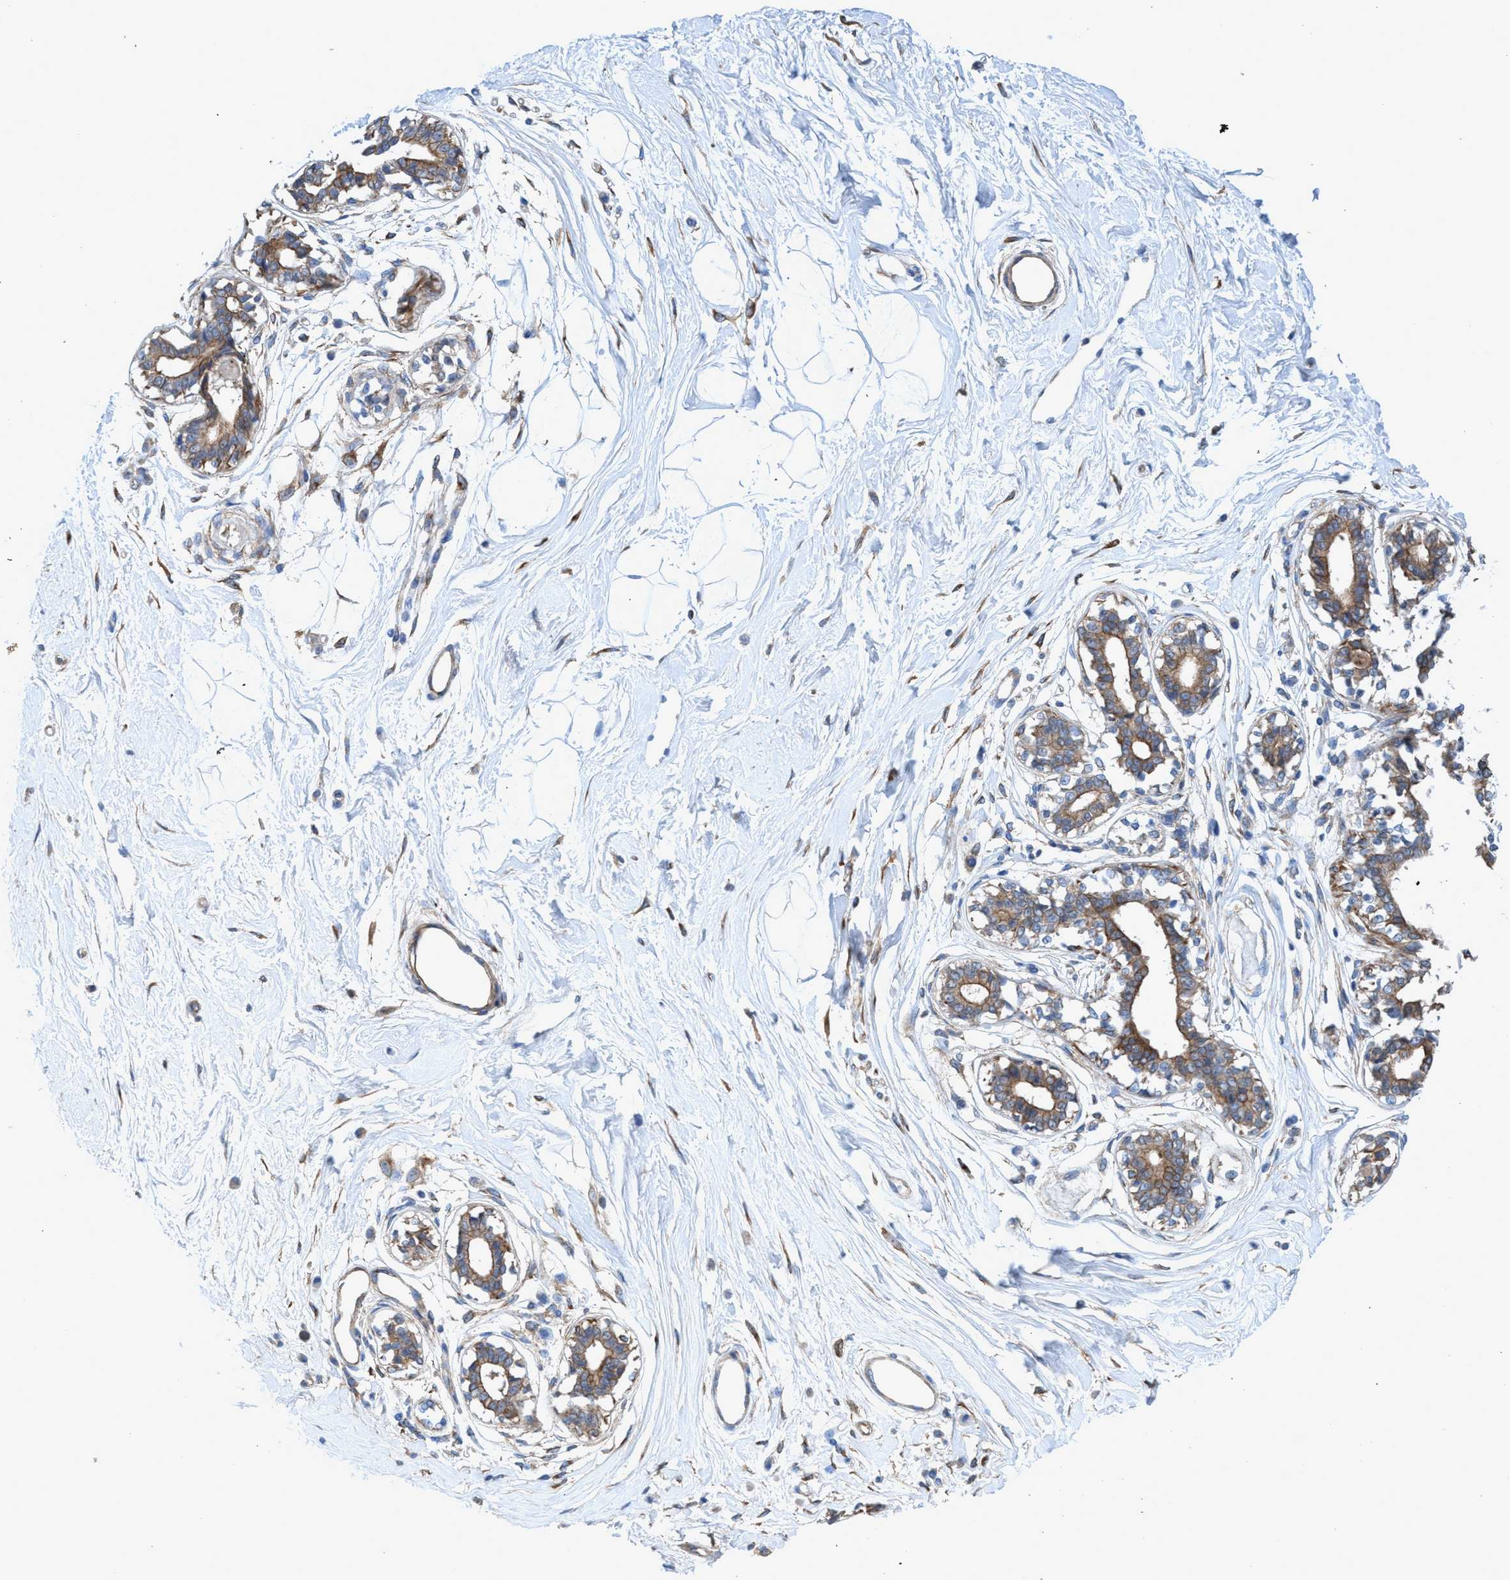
{"staining": {"intensity": "negative", "quantity": "none", "location": "none"}, "tissue": "breast", "cell_type": "Adipocytes", "image_type": "normal", "snomed": [{"axis": "morphology", "description": "Normal tissue, NOS"}, {"axis": "topography", "description": "Breast"}], "caption": "This is an IHC image of benign breast. There is no positivity in adipocytes.", "gene": "GULP1", "patient": {"sex": "female", "age": 45}}